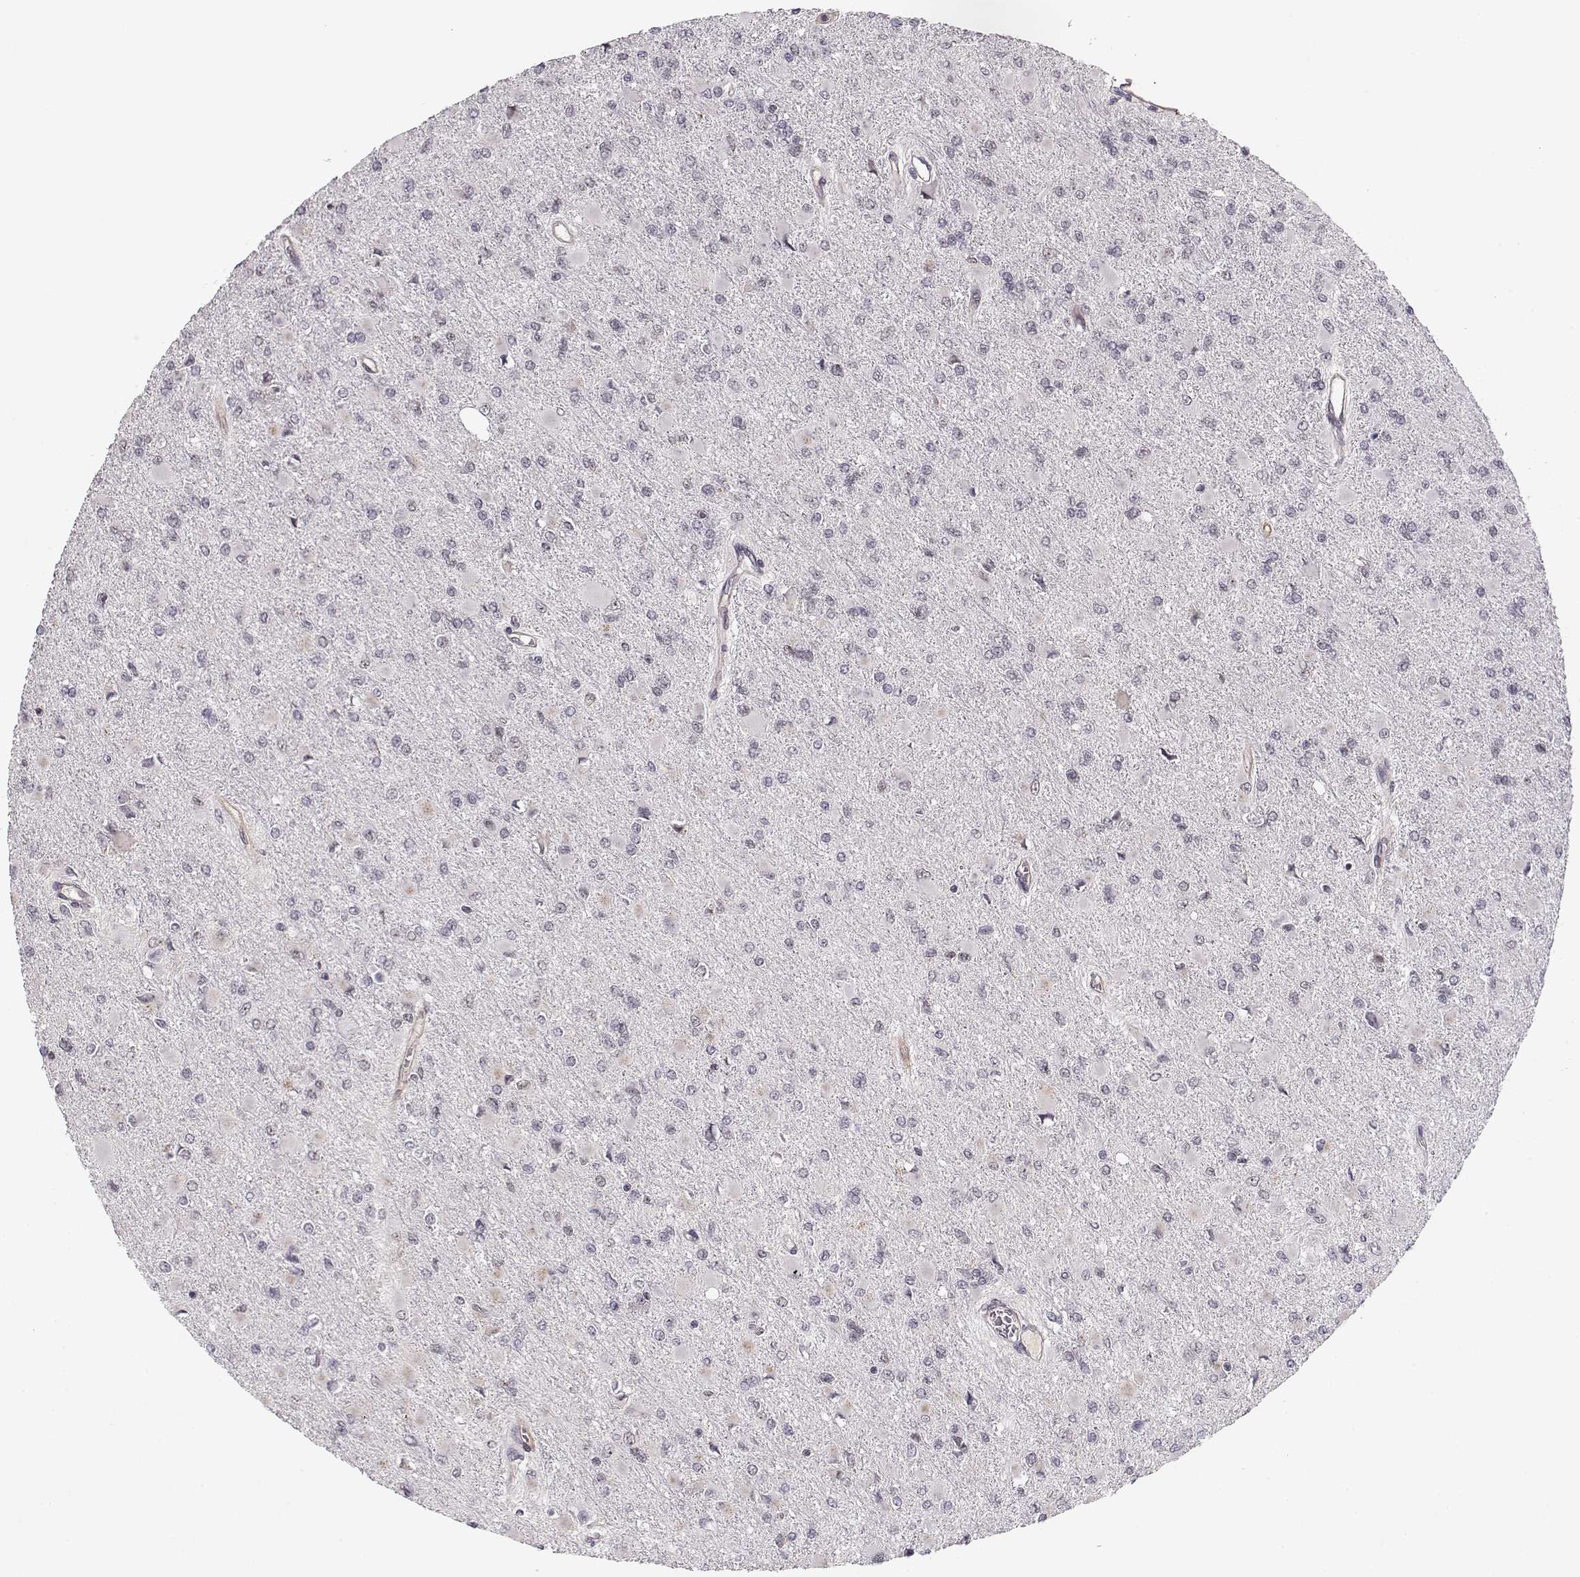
{"staining": {"intensity": "negative", "quantity": "none", "location": "none"}, "tissue": "glioma", "cell_type": "Tumor cells", "image_type": "cancer", "snomed": [{"axis": "morphology", "description": "Glioma, malignant, High grade"}, {"axis": "topography", "description": "Cerebral cortex"}], "caption": "An image of glioma stained for a protein shows no brown staining in tumor cells. (DAB immunohistochemistry (IHC) with hematoxylin counter stain).", "gene": "CIR1", "patient": {"sex": "female", "age": 36}}